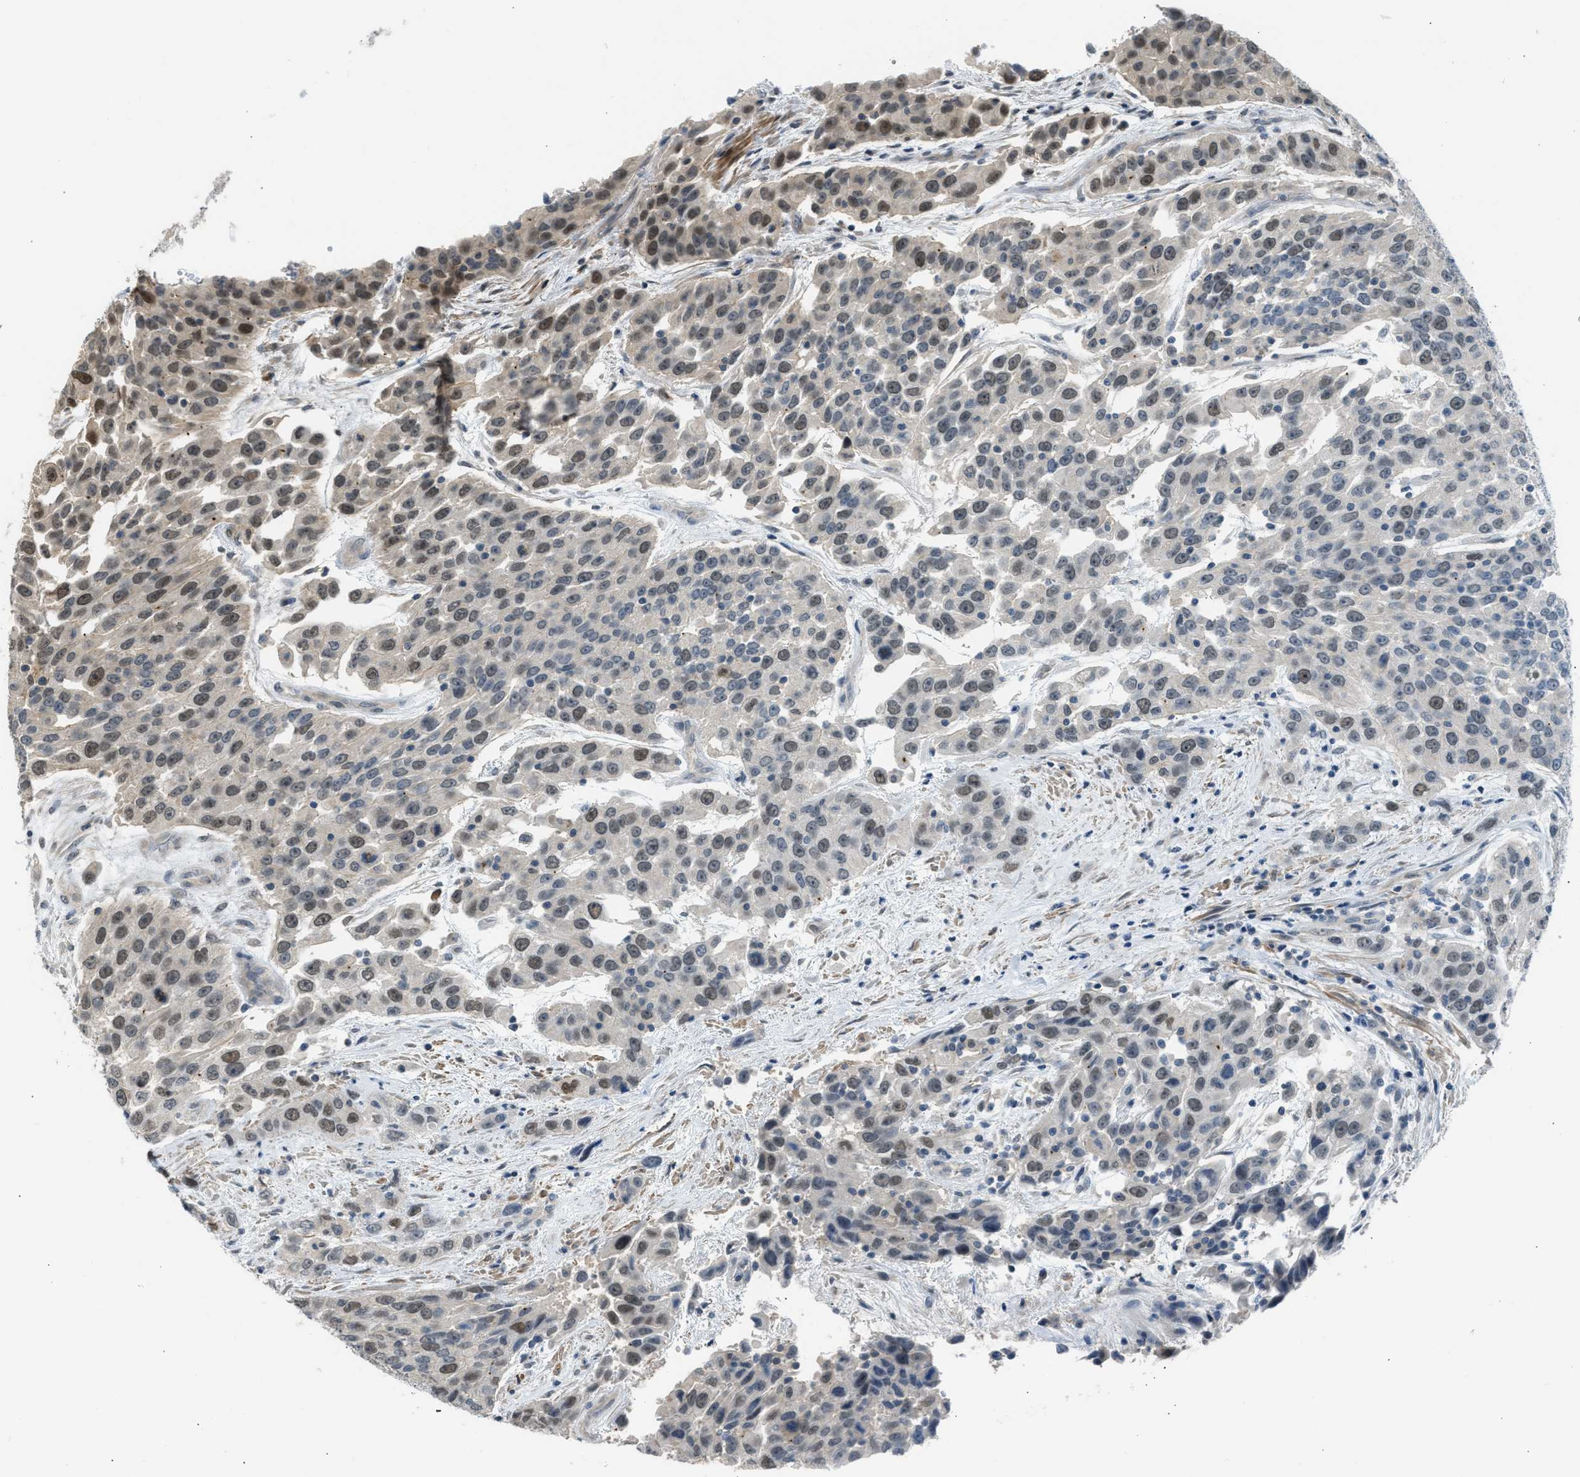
{"staining": {"intensity": "weak", "quantity": "25%-75%", "location": "cytoplasmic/membranous,nuclear"}, "tissue": "urothelial cancer", "cell_type": "Tumor cells", "image_type": "cancer", "snomed": [{"axis": "morphology", "description": "Urothelial carcinoma, High grade"}, {"axis": "topography", "description": "Urinary bladder"}], "caption": "Protein expression by immunohistochemistry (IHC) reveals weak cytoplasmic/membranous and nuclear positivity in approximately 25%-75% of tumor cells in high-grade urothelial carcinoma.", "gene": "TTBK2", "patient": {"sex": "female", "age": 80}}